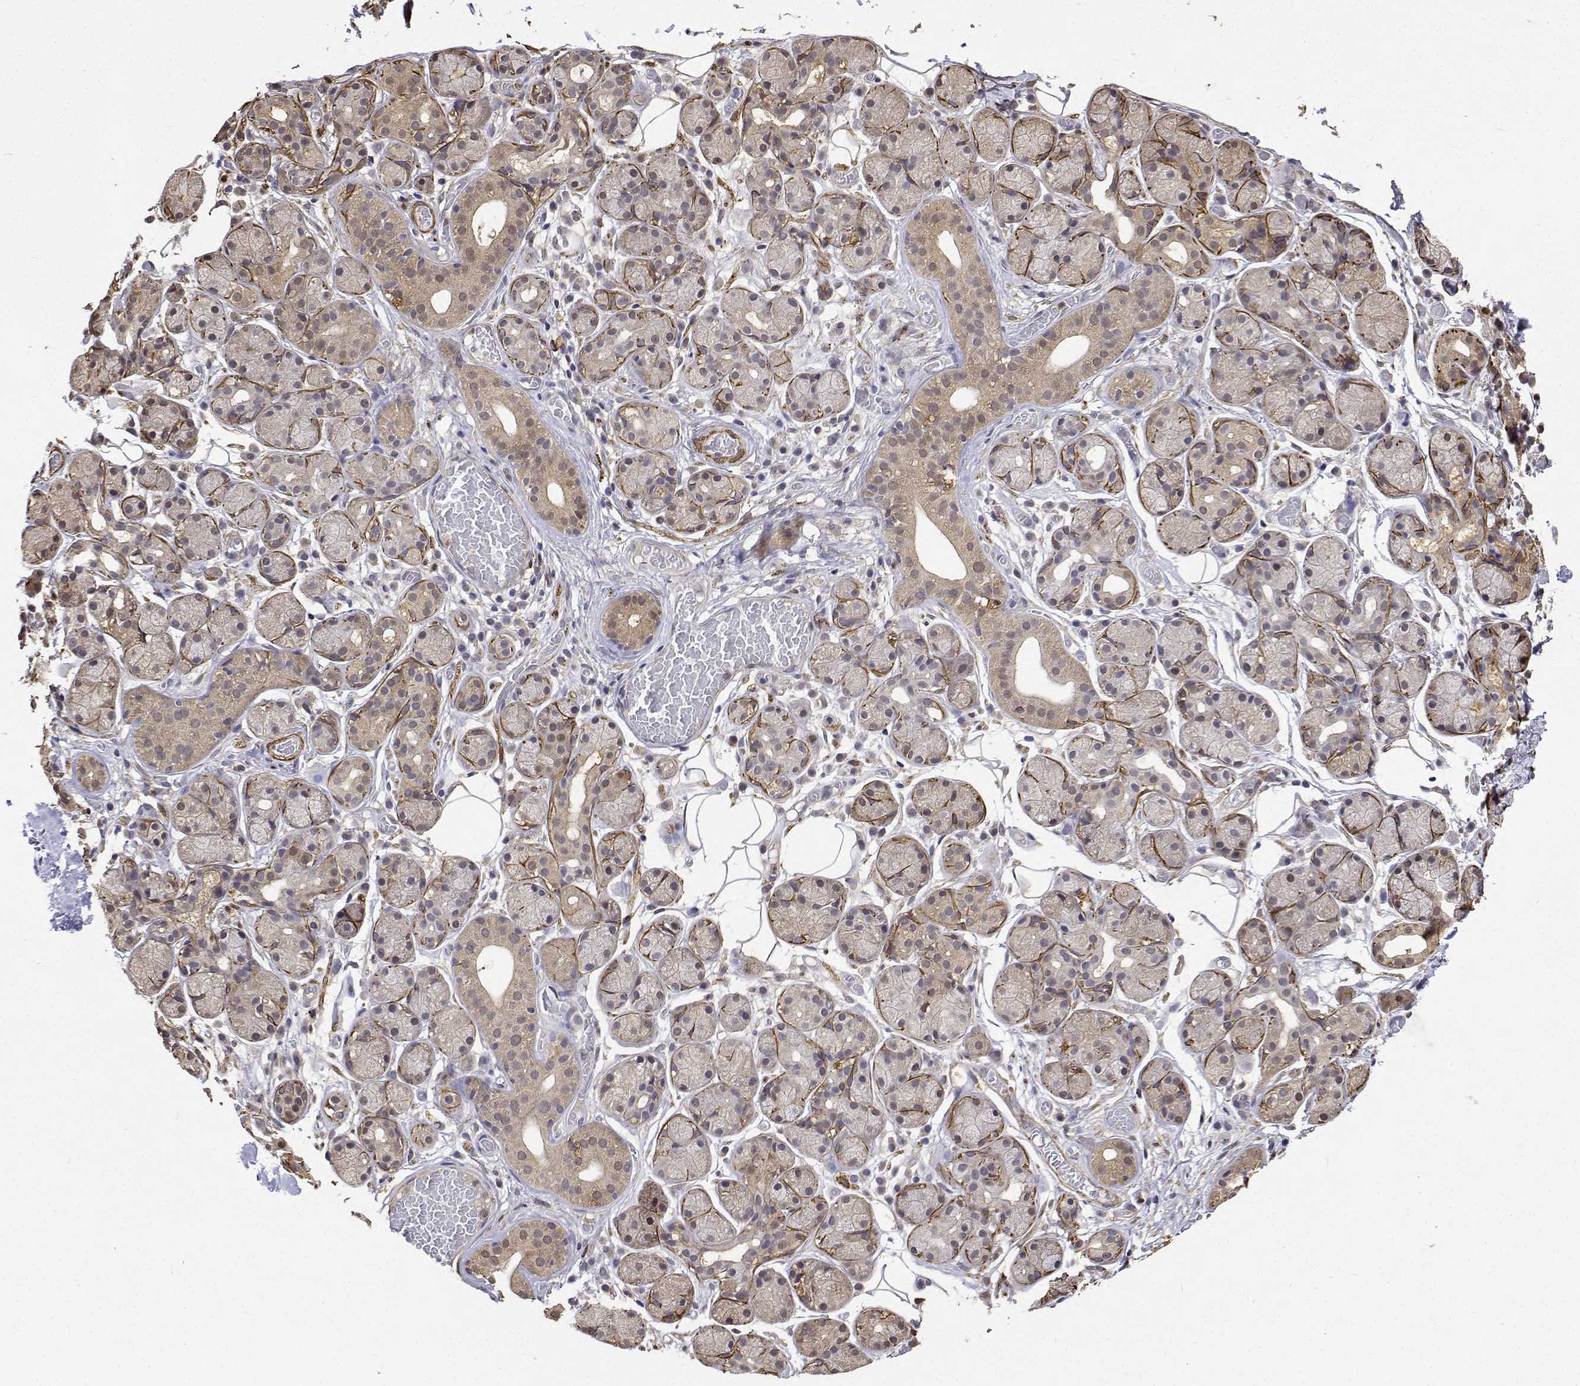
{"staining": {"intensity": "weak", "quantity": ">75%", "location": "cytoplasmic/membranous,nuclear"}, "tissue": "salivary gland", "cell_type": "Glandular cells", "image_type": "normal", "snomed": [{"axis": "morphology", "description": "Normal tissue, NOS"}, {"axis": "topography", "description": "Salivary gland"}, {"axis": "topography", "description": "Peripheral nerve tissue"}], "caption": "IHC of unremarkable human salivary gland shows low levels of weak cytoplasmic/membranous,nuclear expression in about >75% of glandular cells.", "gene": "PCID2", "patient": {"sex": "male", "age": 71}}